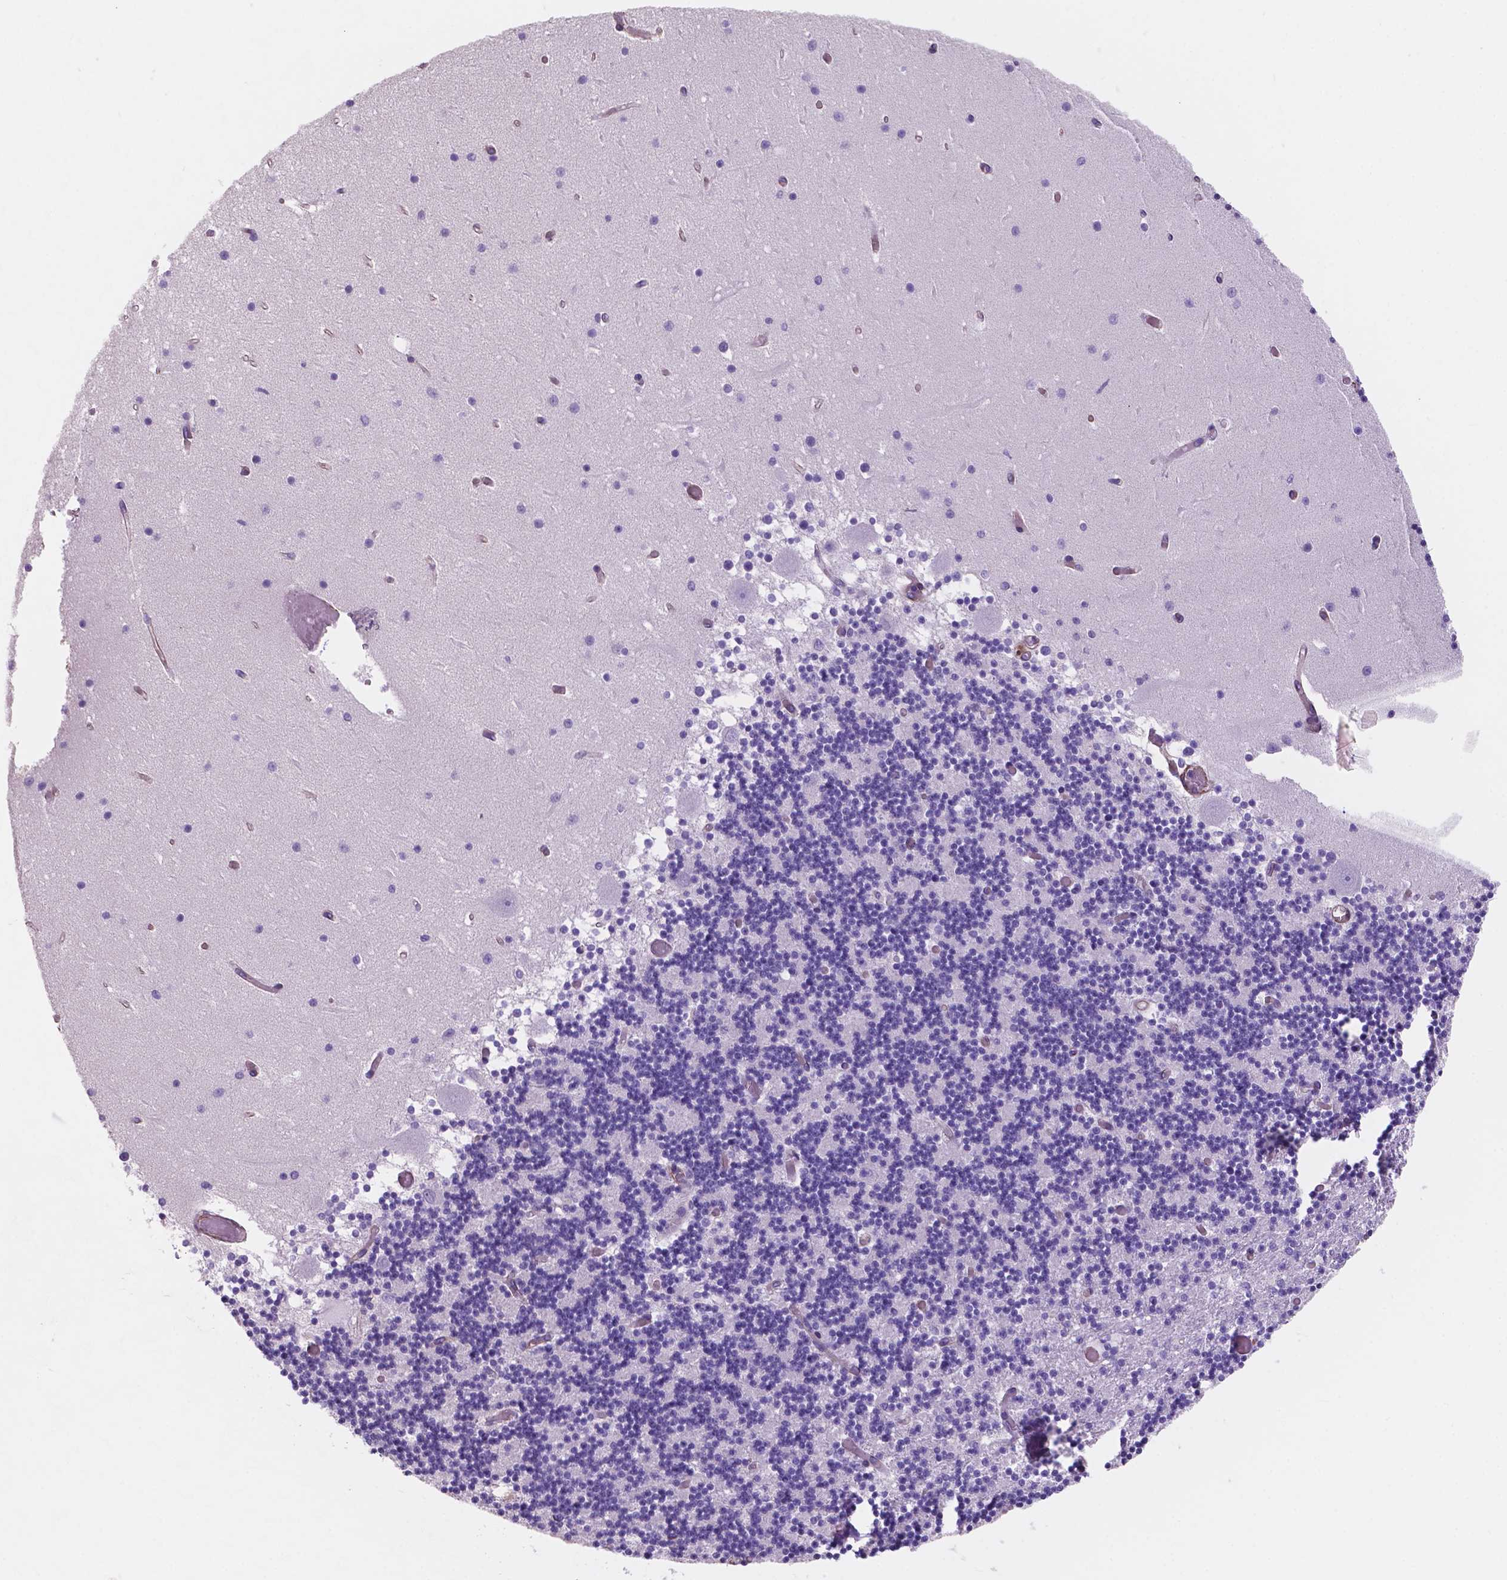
{"staining": {"intensity": "negative", "quantity": "none", "location": "none"}, "tissue": "cerebellum", "cell_type": "Cells in granular layer", "image_type": "normal", "snomed": [{"axis": "morphology", "description": "Normal tissue, NOS"}, {"axis": "topography", "description": "Cerebellum"}], "caption": "DAB (3,3'-diaminobenzidine) immunohistochemical staining of normal cerebellum demonstrates no significant positivity in cells in granular layer. (DAB (3,3'-diaminobenzidine) immunohistochemistry (IHC), high magnification).", "gene": "TOR2A", "patient": {"sex": "female", "age": 28}}